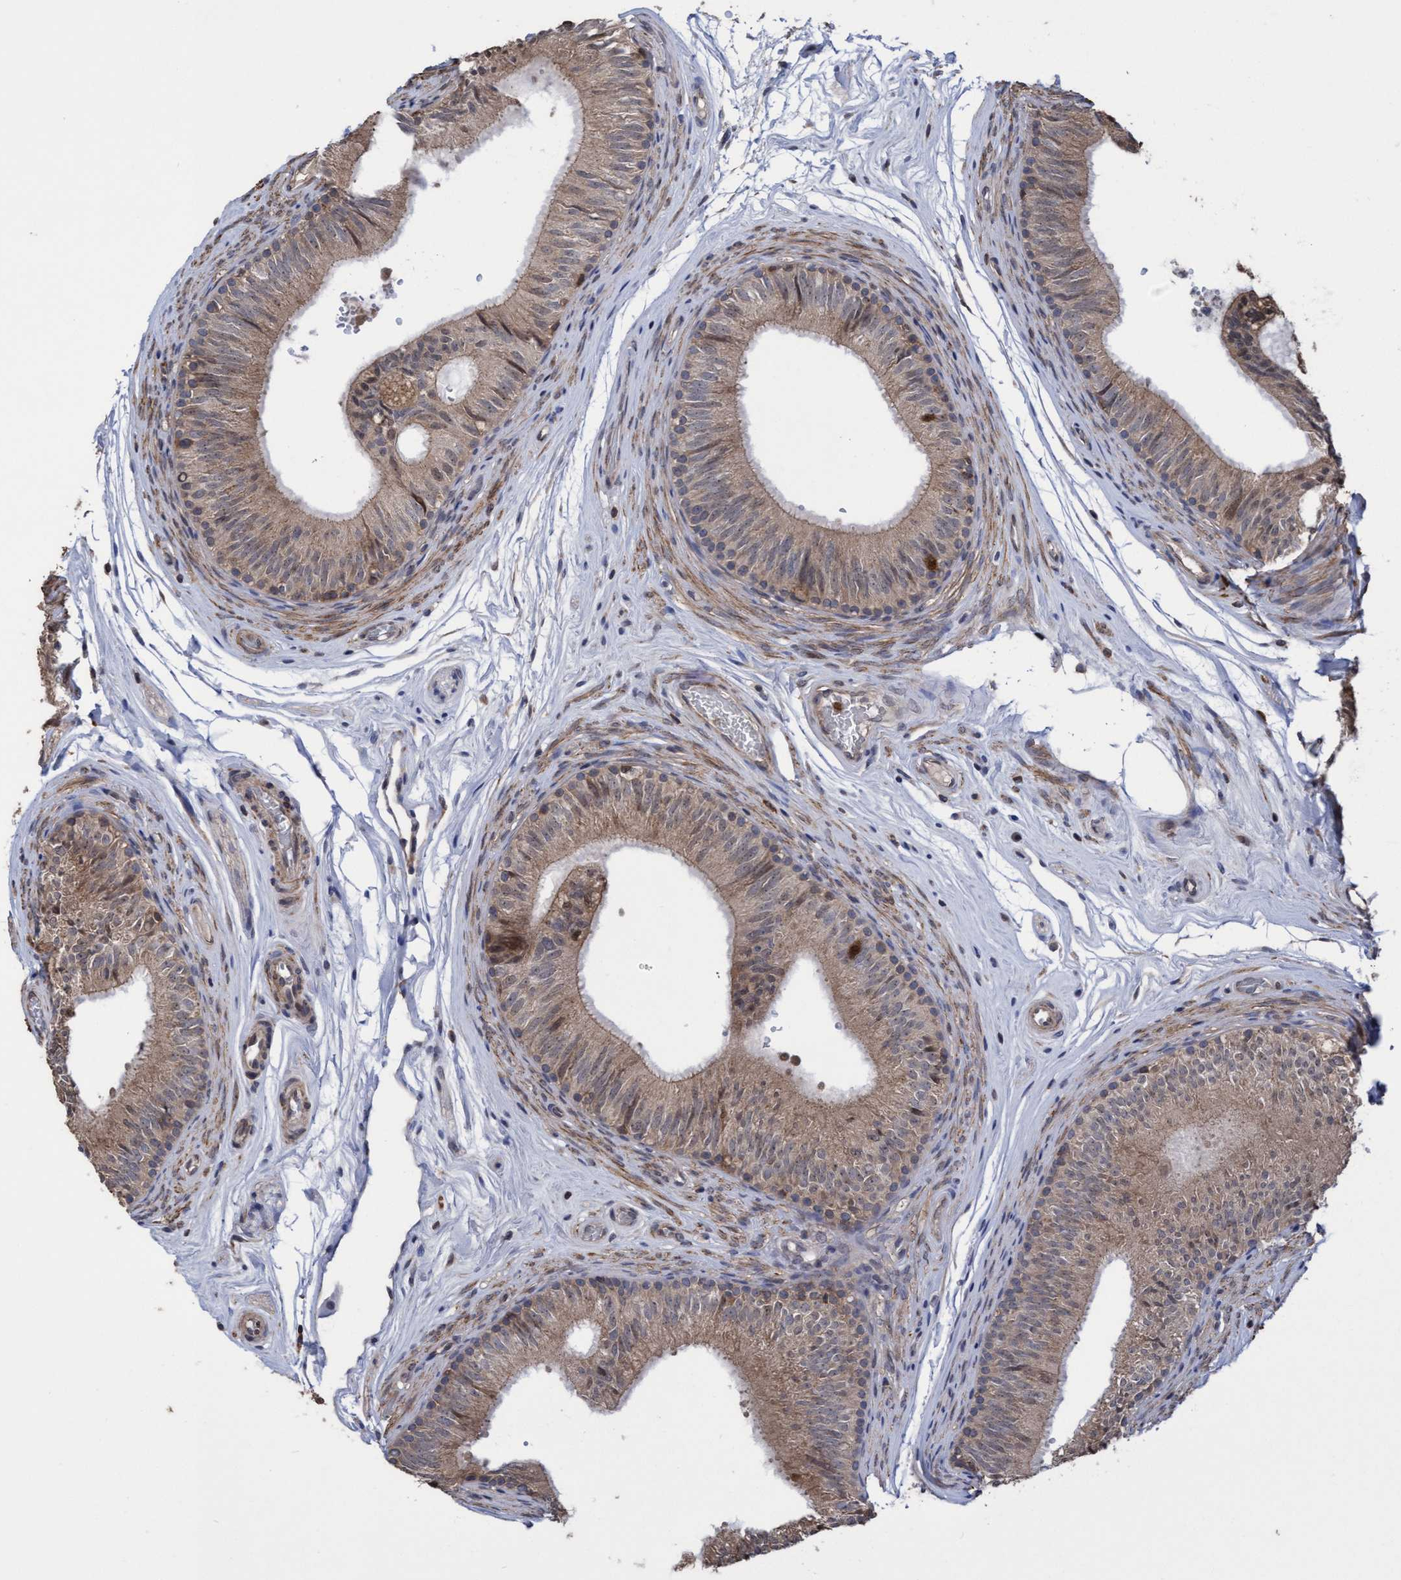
{"staining": {"intensity": "moderate", "quantity": "<25%", "location": "cytoplasmic/membranous,nuclear"}, "tissue": "epididymis", "cell_type": "Glandular cells", "image_type": "normal", "snomed": [{"axis": "morphology", "description": "Normal tissue, NOS"}, {"axis": "topography", "description": "Epididymis"}], "caption": "High-magnification brightfield microscopy of unremarkable epididymis stained with DAB (3,3'-diaminobenzidine) (brown) and counterstained with hematoxylin (blue). glandular cells exhibit moderate cytoplasmic/membranous,nuclear expression is identified in approximately<25% of cells.", "gene": "SLBP", "patient": {"sex": "male", "age": 36}}